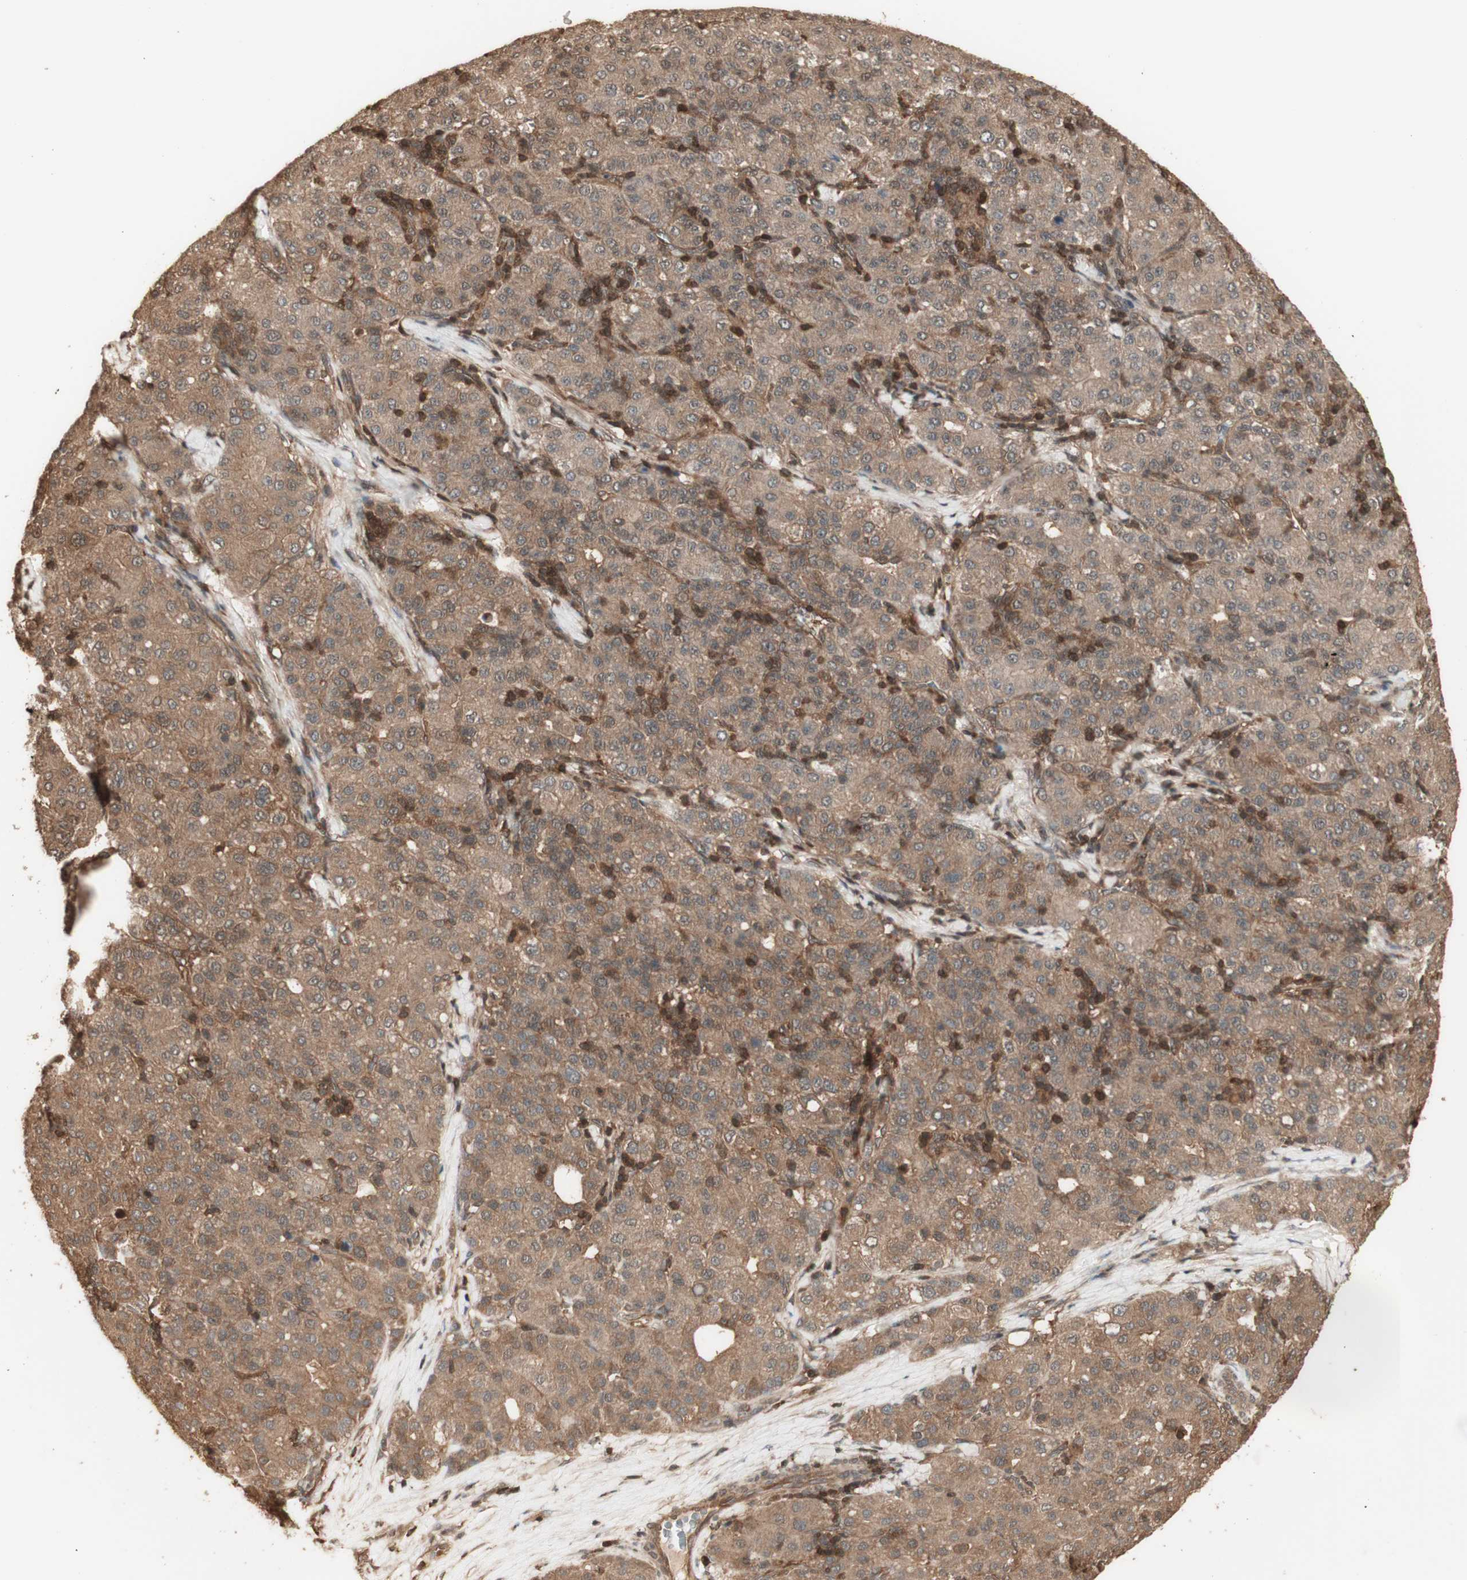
{"staining": {"intensity": "moderate", "quantity": ">75%", "location": "cytoplasmic/membranous"}, "tissue": "liver cancer", "cell_type": "Tumor cells", "image_type": "cancer", "snomed": [{"axis": "morphology", "description": "Carcinoma, Hepatocellular, NOS"}, {"axis": "topography", "description": "Liver"}], "caption": "Immunohistochemical staining of liver hepatocellular carcinoma exhibits medium levels of moderate cytoplasmic/membranous protein staining in about >75% of tumor cells.", "gene": "YWHAB", "patient": {"sex": "male", "age": 65}}